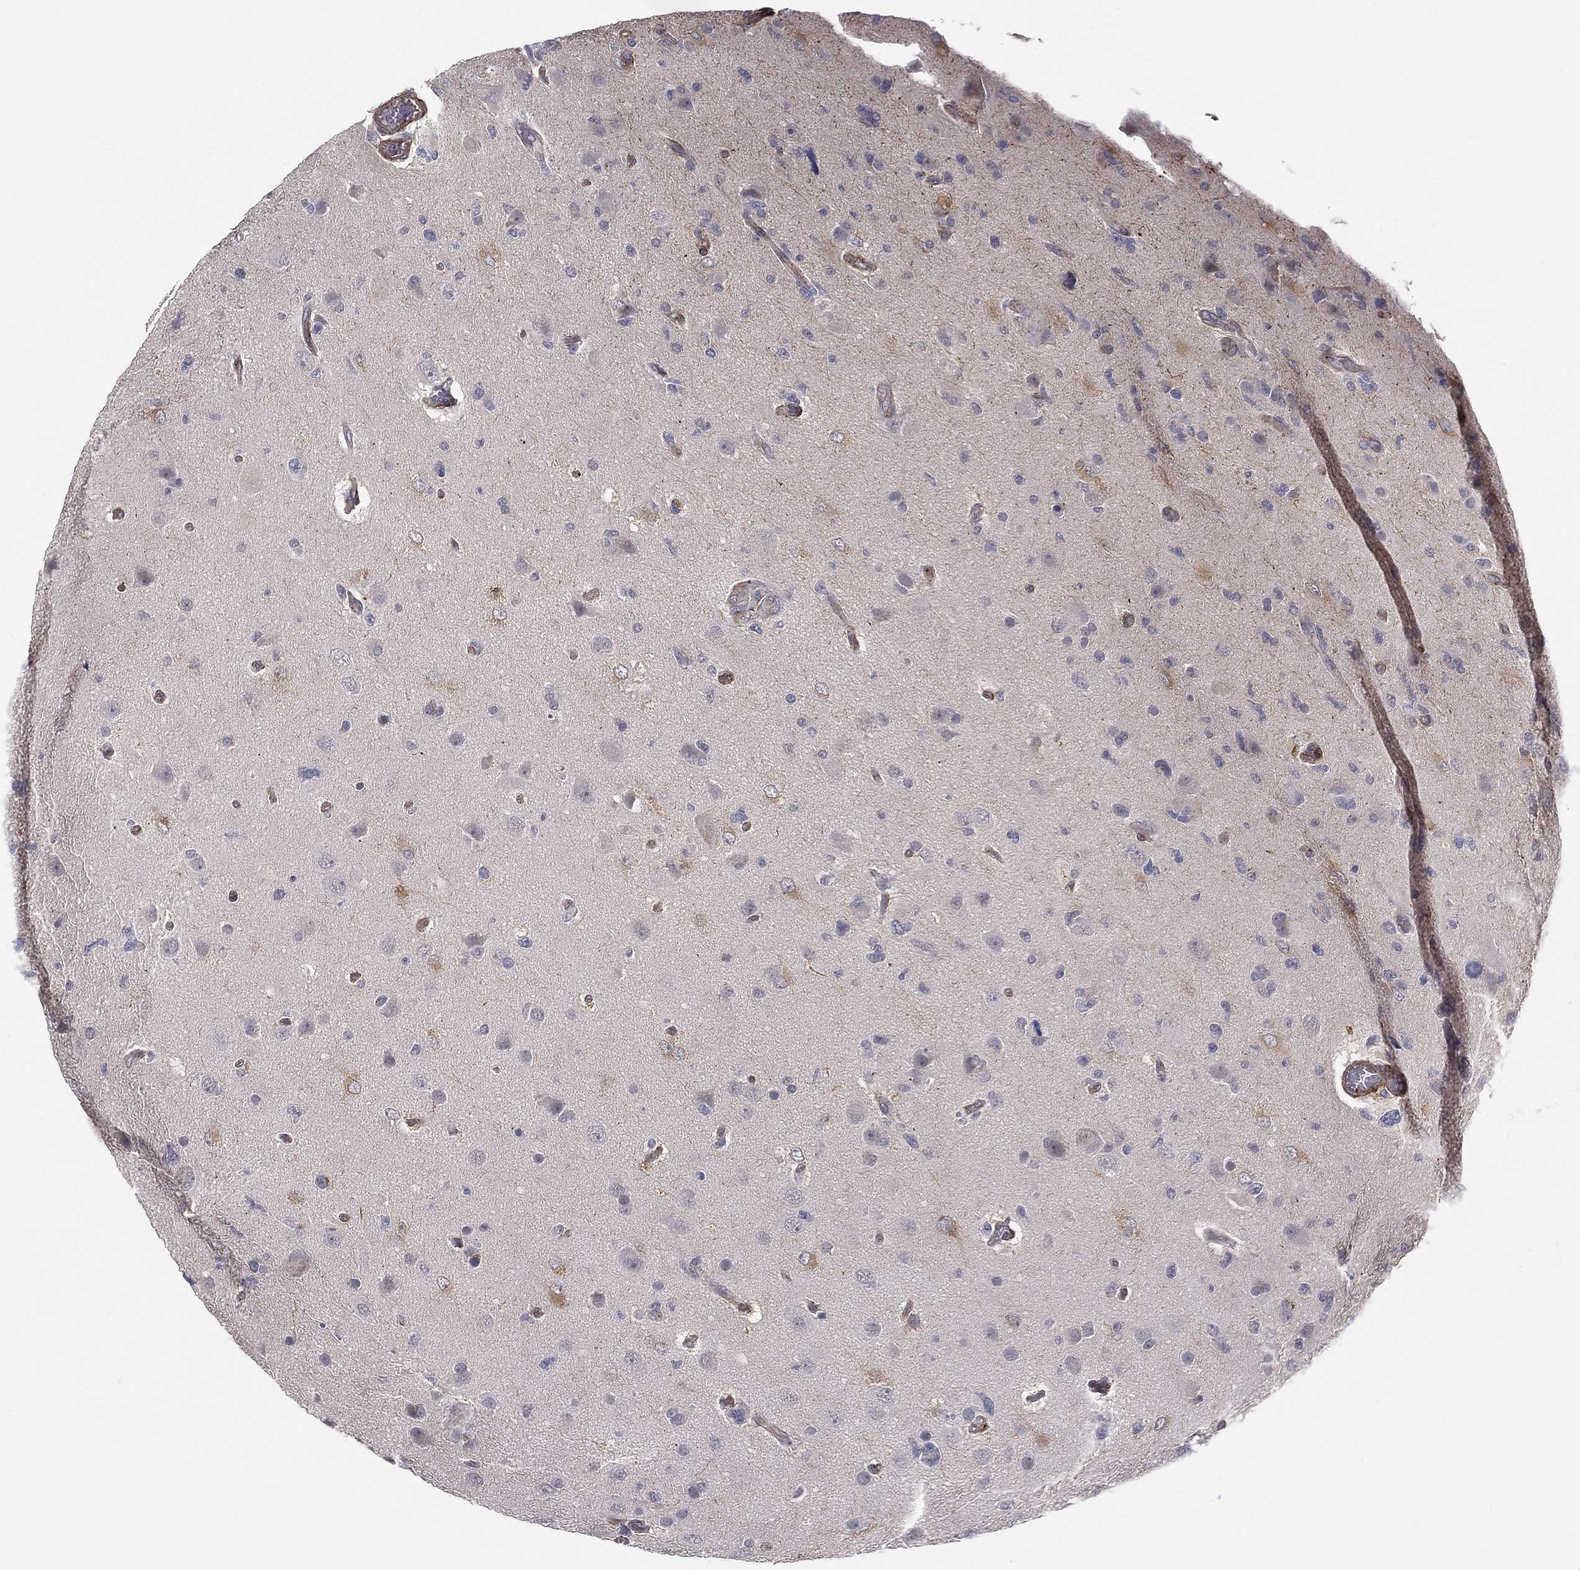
{"staining": {"intensity": "negative", "quantity": "none", "location": "none"}, "tissue": "glioma", "cell_type": "Tumor cells", "image_type": "cancer", "snomed": [{"axis": "morphology", "description": "Glioma, malignant, High grade"}, {"axis": "topography", "description": "Cerebral cortex"}], "caption": "This is a micrograph of immunohistochemistry (IHC) staining of glioma, which shows no positivity in tumor cells.", "gene": "LRRC56", "patient": {"sex": "male", "age": 70}}